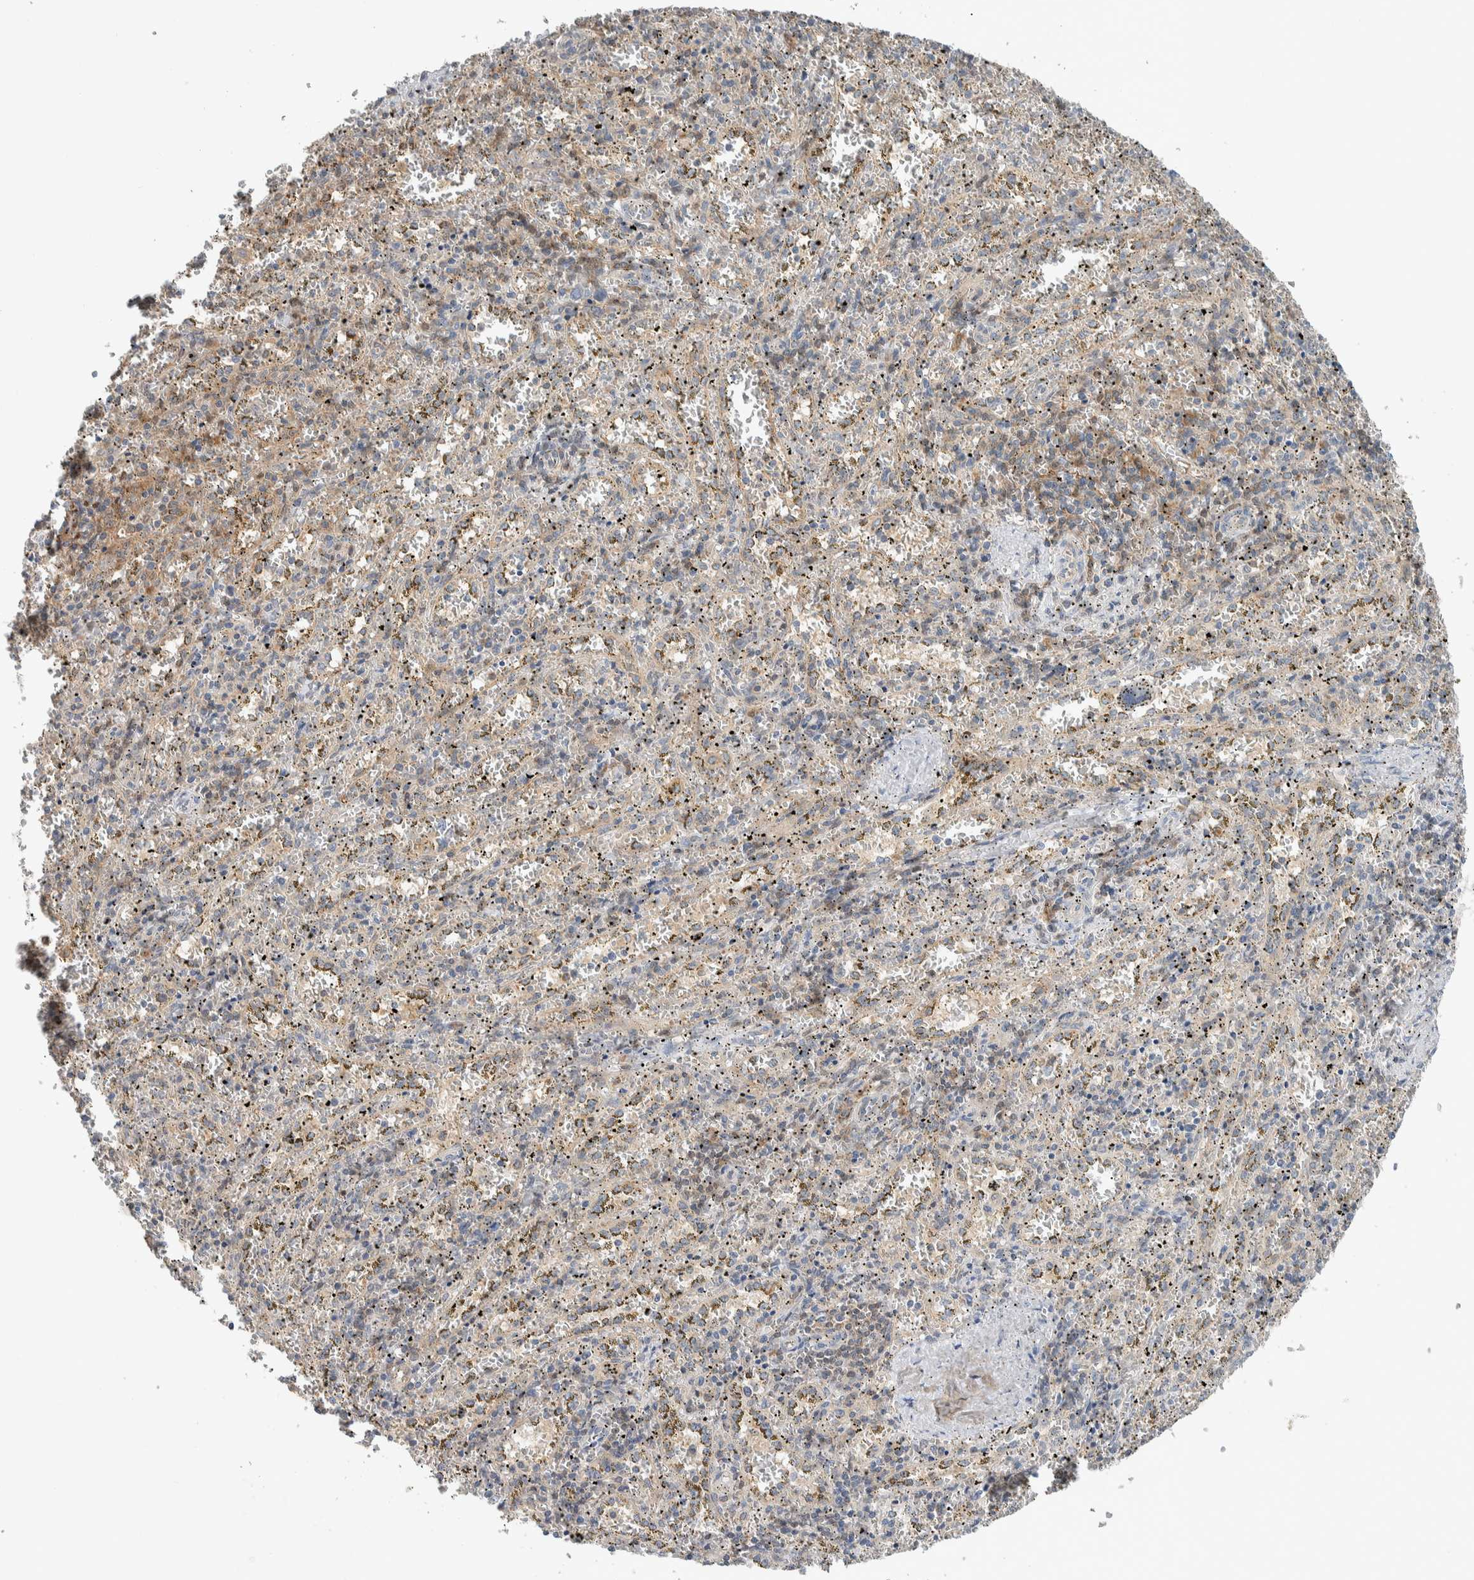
{"staining": {"intensity": "negative", "quantity": "none", "location": "none"}, "tissue": "spleen", "cell_type": "Cells in red pulp", "image_type": "normal", "snomed": [{"axis": "morphology", "description": "Normal tissue, NOS"}, {"axis": "topography", "description": "Spleen"}], "caption": "This is an IHC histopathology image of normal human spleen. There is no staining in cells in red pulp.", "gene": "NFKB2", "patient": {"sex": "male", "age": 11}}